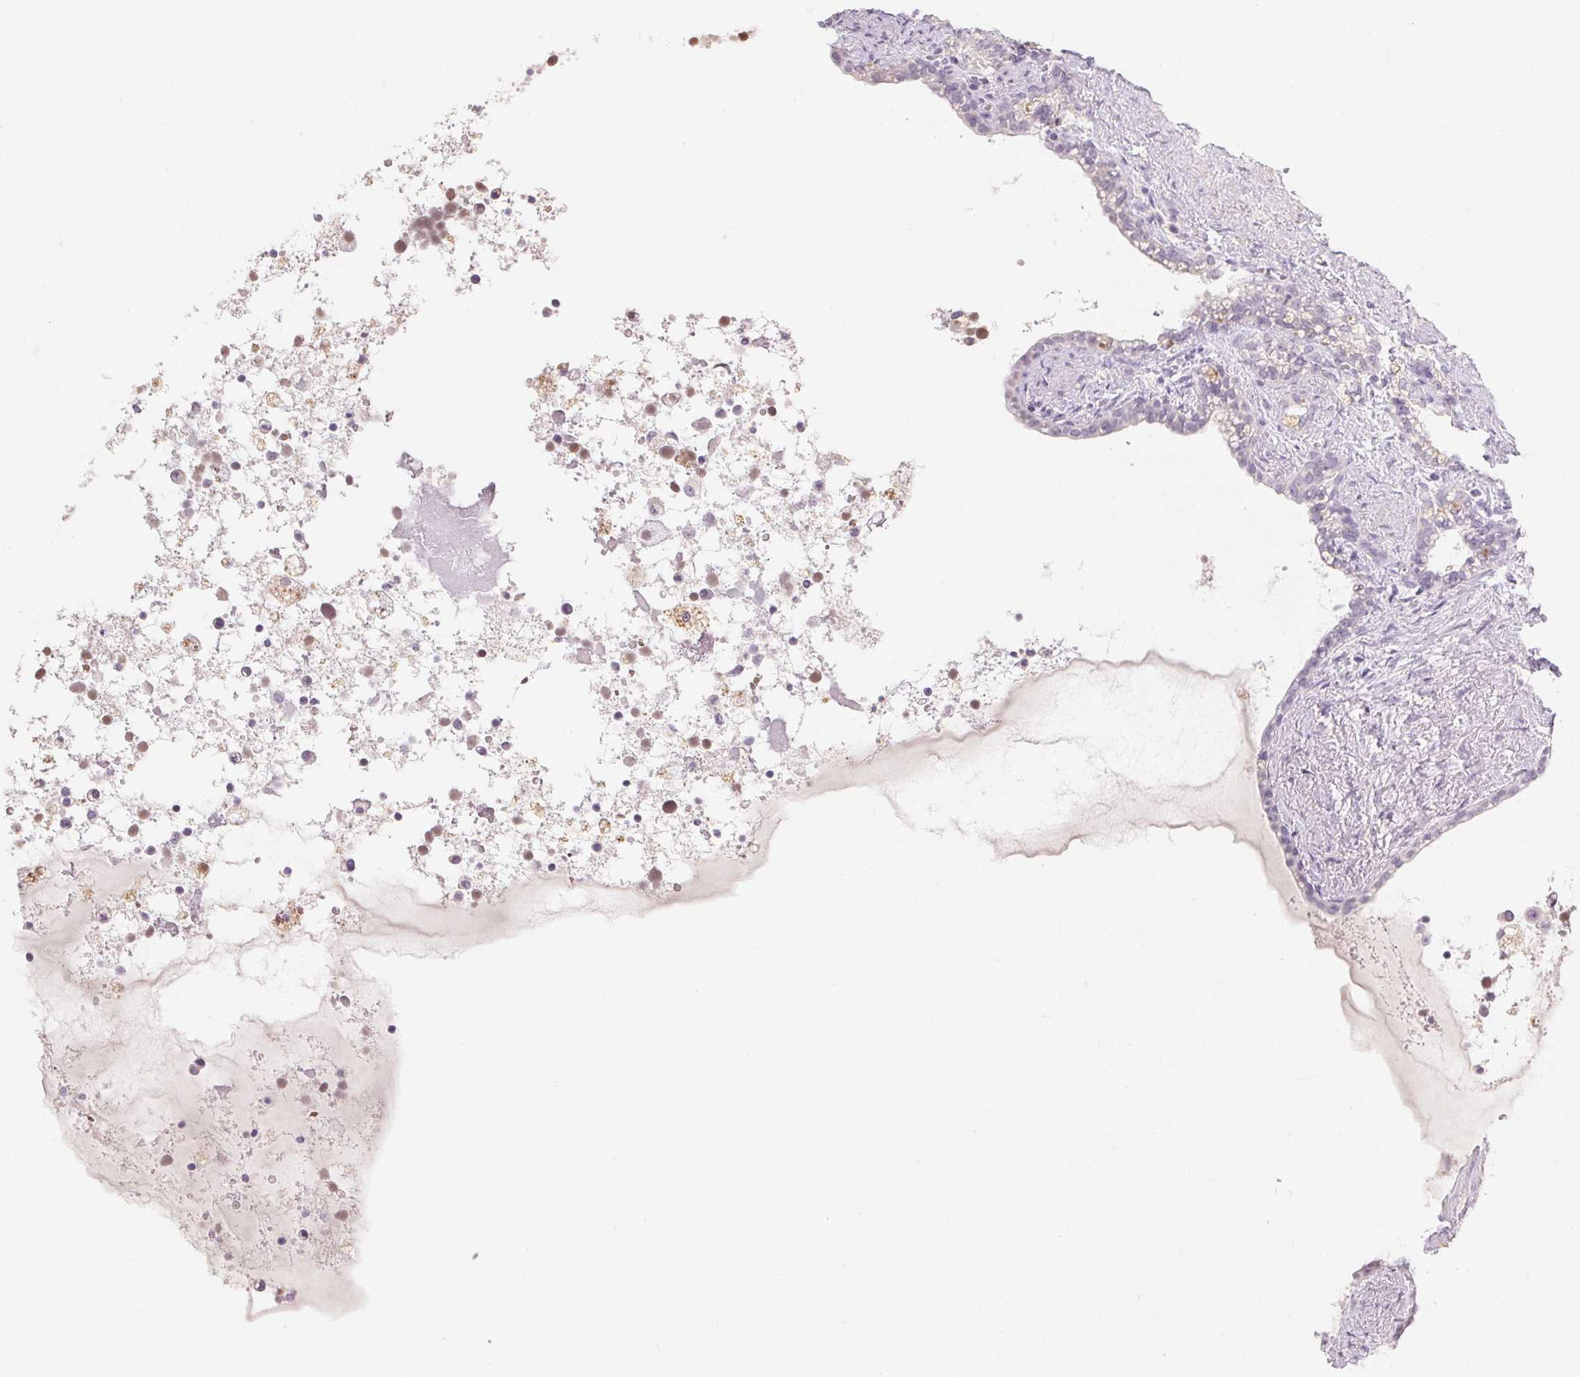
{"staining": {"intensity": "negative", "quantity": "none", "location": "none"}, "tissue": "seminal vesicle", "cell_type": "Glandular cells", "image_type": "normal", "snomed": [{"axis": "morphology", "description": "Normal tissue, NOS"}, {"axis": "topography", "description": "Seminal veicle"}], "caption": "DAB (3,3'-diaminobenzidine) immunohistochemical staining of normal human seminal vesicle shows no significant expression in glandular cells.", "gene": "MIOX", "patient": {"sex": "male", "age": 76}}